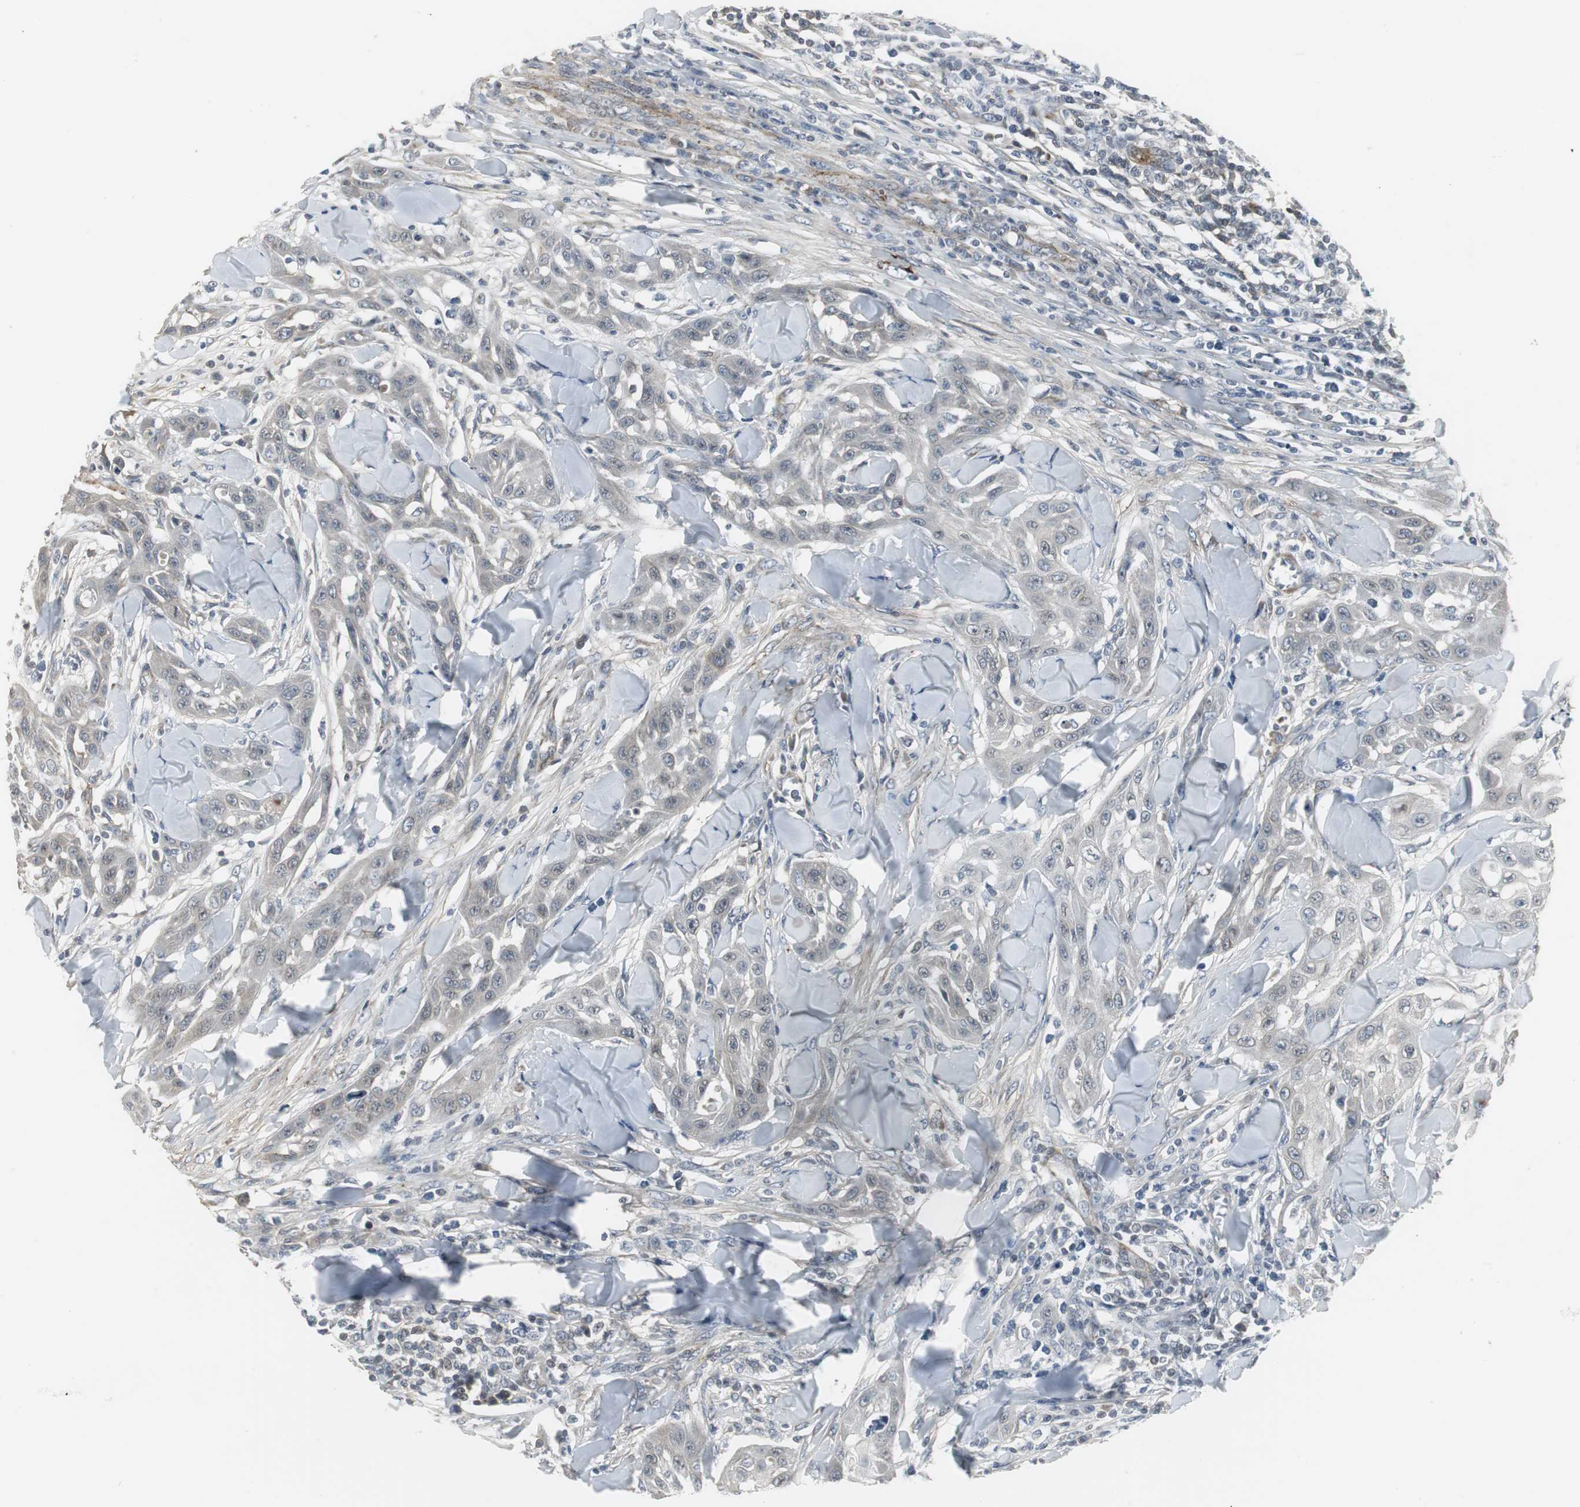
{"staining": {"intensity": "weak", "quantity": "<25%", "location": "cytoplasmic/membranous"}, "tissue": "skin cancer", "cell_type": "Tumor cells", "image_type": "cancer", "snomed": [{"axis": "morphology", "description": "Squamous cell carcinoma, NOS"}, {"axis": "topography", "description": "Skin"}], "caption": "Immunohistochemistry (IHC) micrograph of neoplastic tissue: skin cancer (squamous cell carcinoma) stained with DAB (3,3'-diaminobenzidine) exhibits no significant protein positivity in tumor cells.", "gene": "SCYL3", "patient": {"sex": "male", "age": 24}}